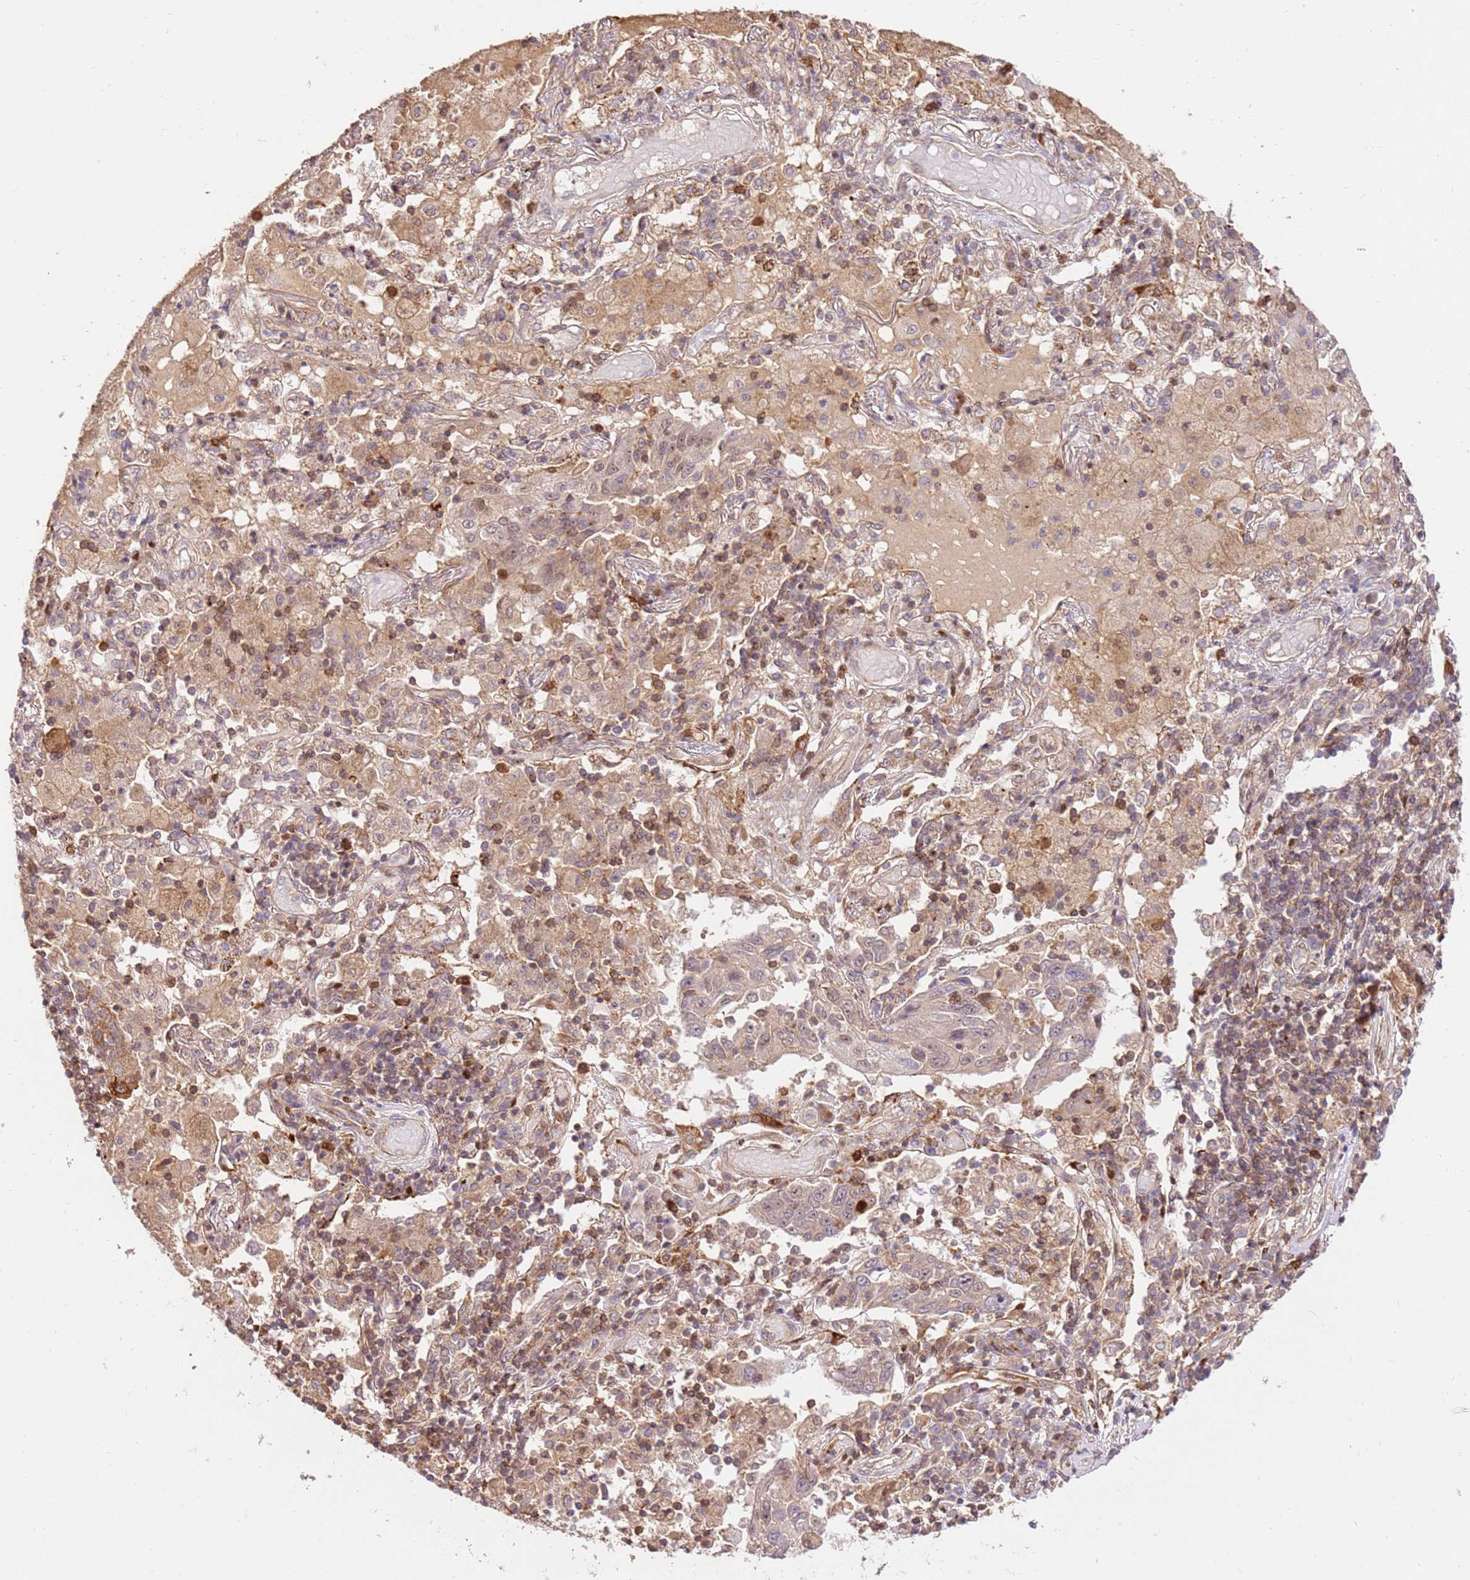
{"staining": {"intensity": "weak", "quantity": "25%-75%", "location": "cytoplasmic/membranous"}, "tissue": "lung cancer", "cell_type": "Tumor cells", "image_type": "cancer", "snomed": [{"axis": "morphology", "description": "Squamous cell carcinoma, NOS"}, {"axis": "topography", "description": "Lung"}], "caption": "Lung squamous cell carcinoma stained with a protein marker reveals weak staining in tumor cells.", "gene": "KATNAL2", "patient": {"sex": "male", "age": 65}}